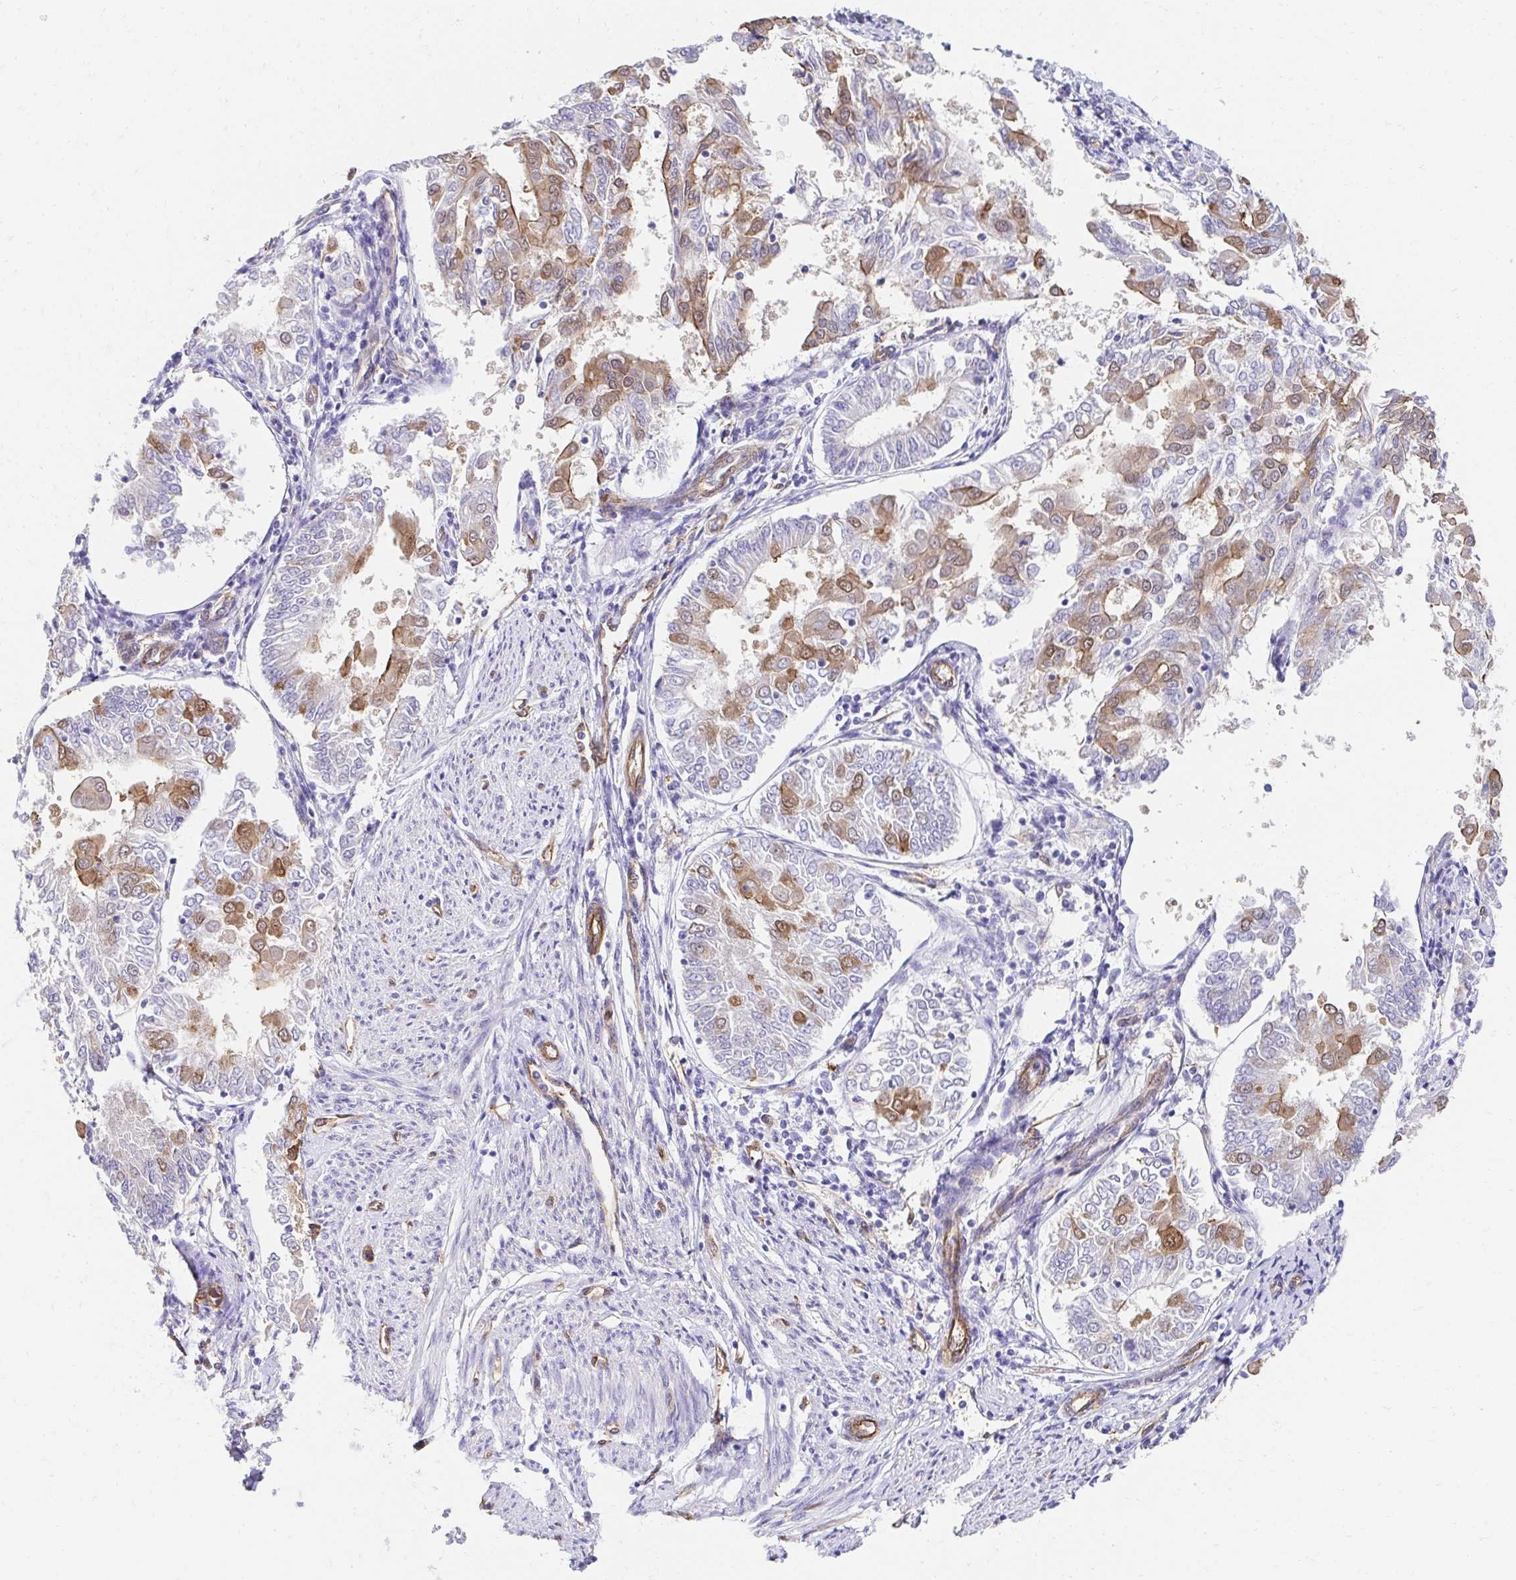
{"staining": {"intensity": "moderate", "quantity": "<25%", "location": "cytoplasmic/membranous"}, "tissue": "endometrial cancer", "cell_type": "Tumor cells", "image_type": "cancer", "snomed": [{"axis": "morphology", "description": "Adenocarcinoma, NOS"}, {"axis": "topography", "description": "Endometrium"}], "caption": "An immunohistochemistry (IHC) image of neoplastic tissue is shown. Protein staining in brown labels moderate cytoplasmic/membranous positivity in endometrial cancer within tumor cells.", "gene": "CTTN", "patient": {"sex": "female", "age": 68}}